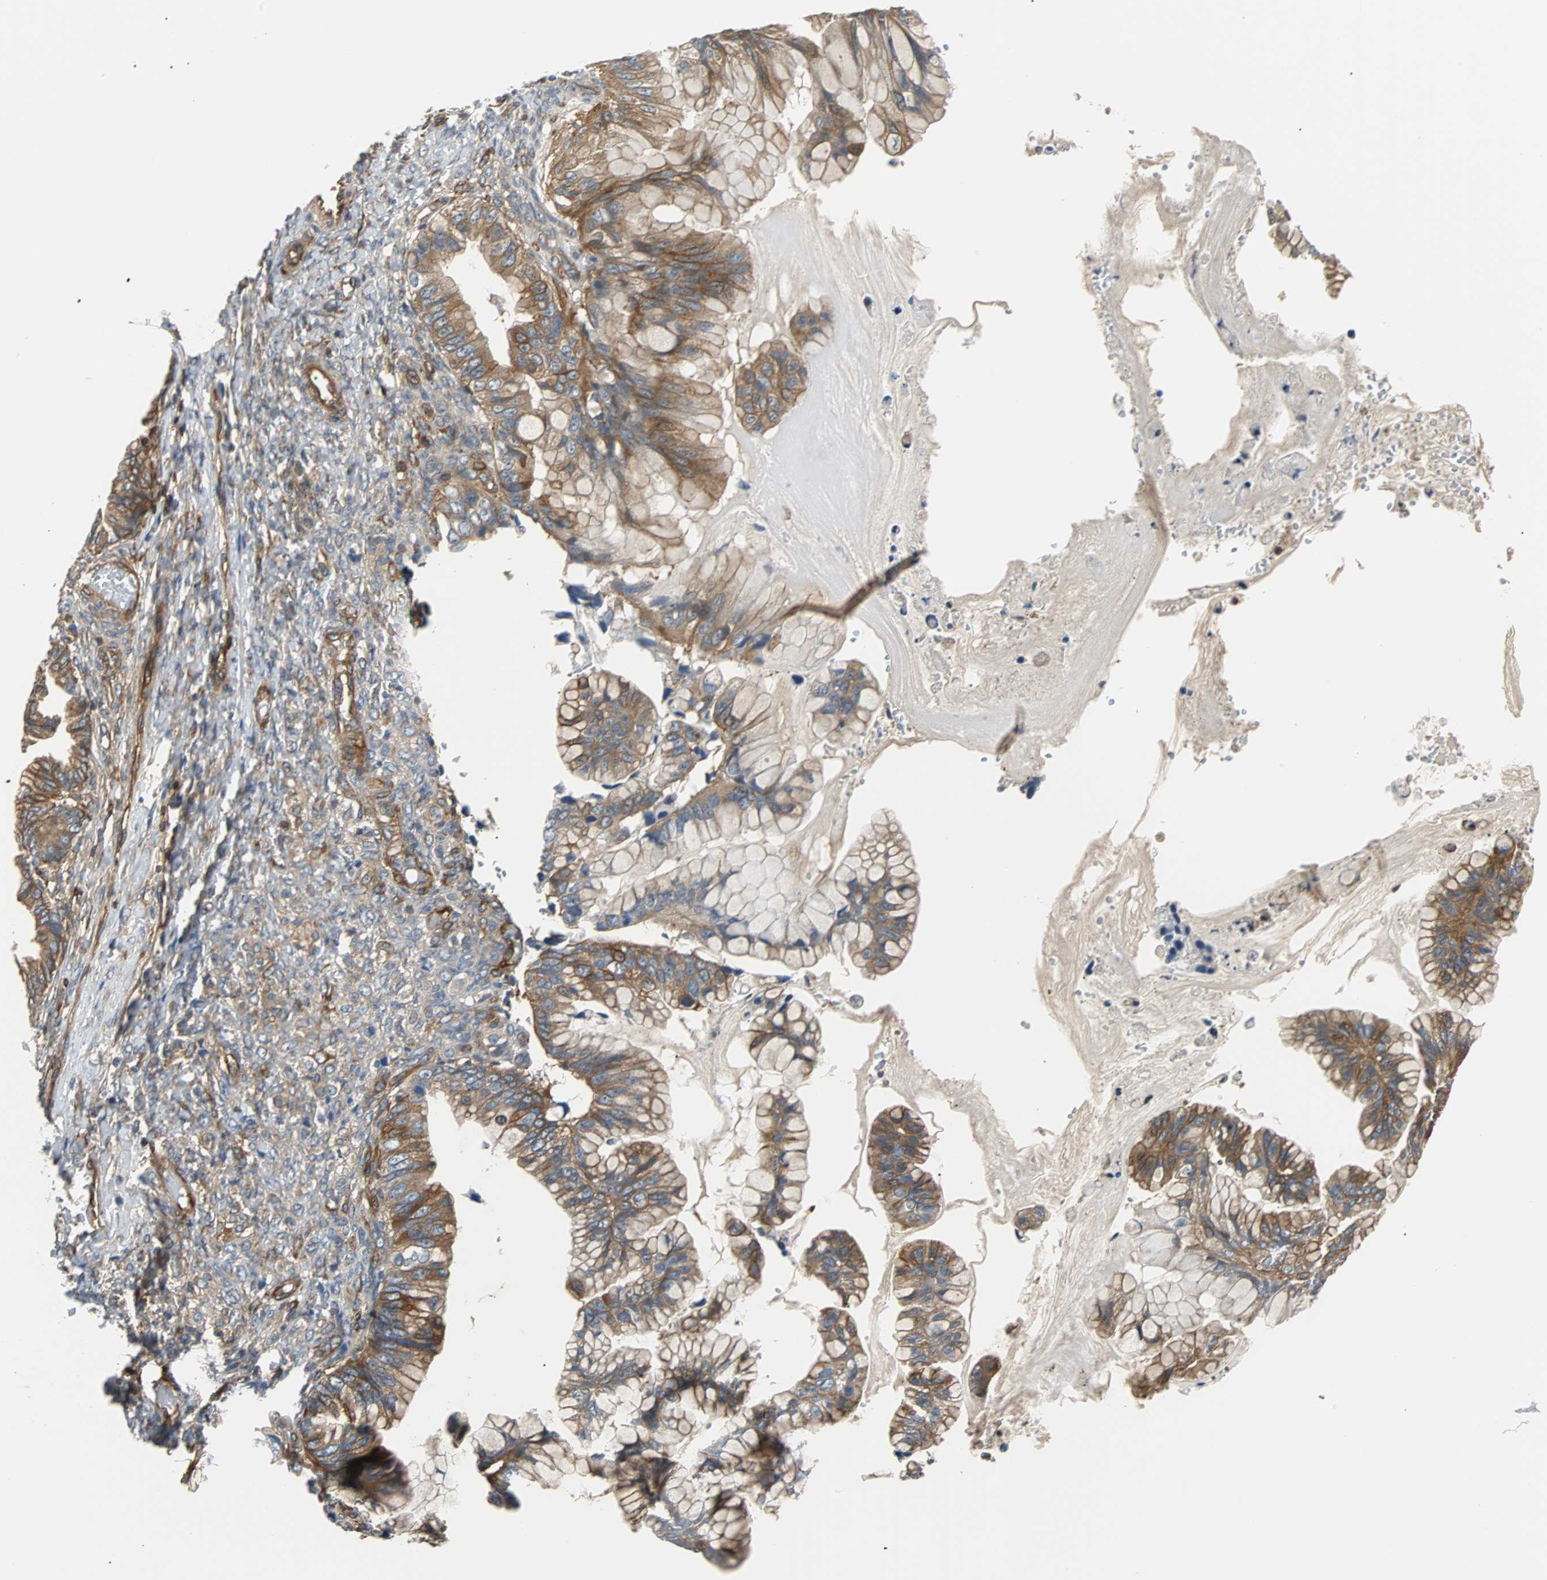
{"staining": {"intensity": "moderate", "quantity": ">75%", "location": "cytoplasmic/membranous"}, "tissue": "ovarian cancer", "cell_type": "Tumor cells", "image_type": "cancer", "snomed": [{"axis": "morphology", "description": "Cystadenocarcinoma, mucinous, NOS"}, {"axis": "topography", "description": "Ovary"}], "caption": "A histopathology image of human mucinous cystadenocarcinoma (ovarian) stained for a protein demonstrates moderate cytoplasmic/membranous brown staining in tumor cells. (DAB (3,3'-diaminobenzidine) IHC with brightfield microscopy, high magnification).", "gene": "RELA", "patient": {"sex": "female", "age": 36}}